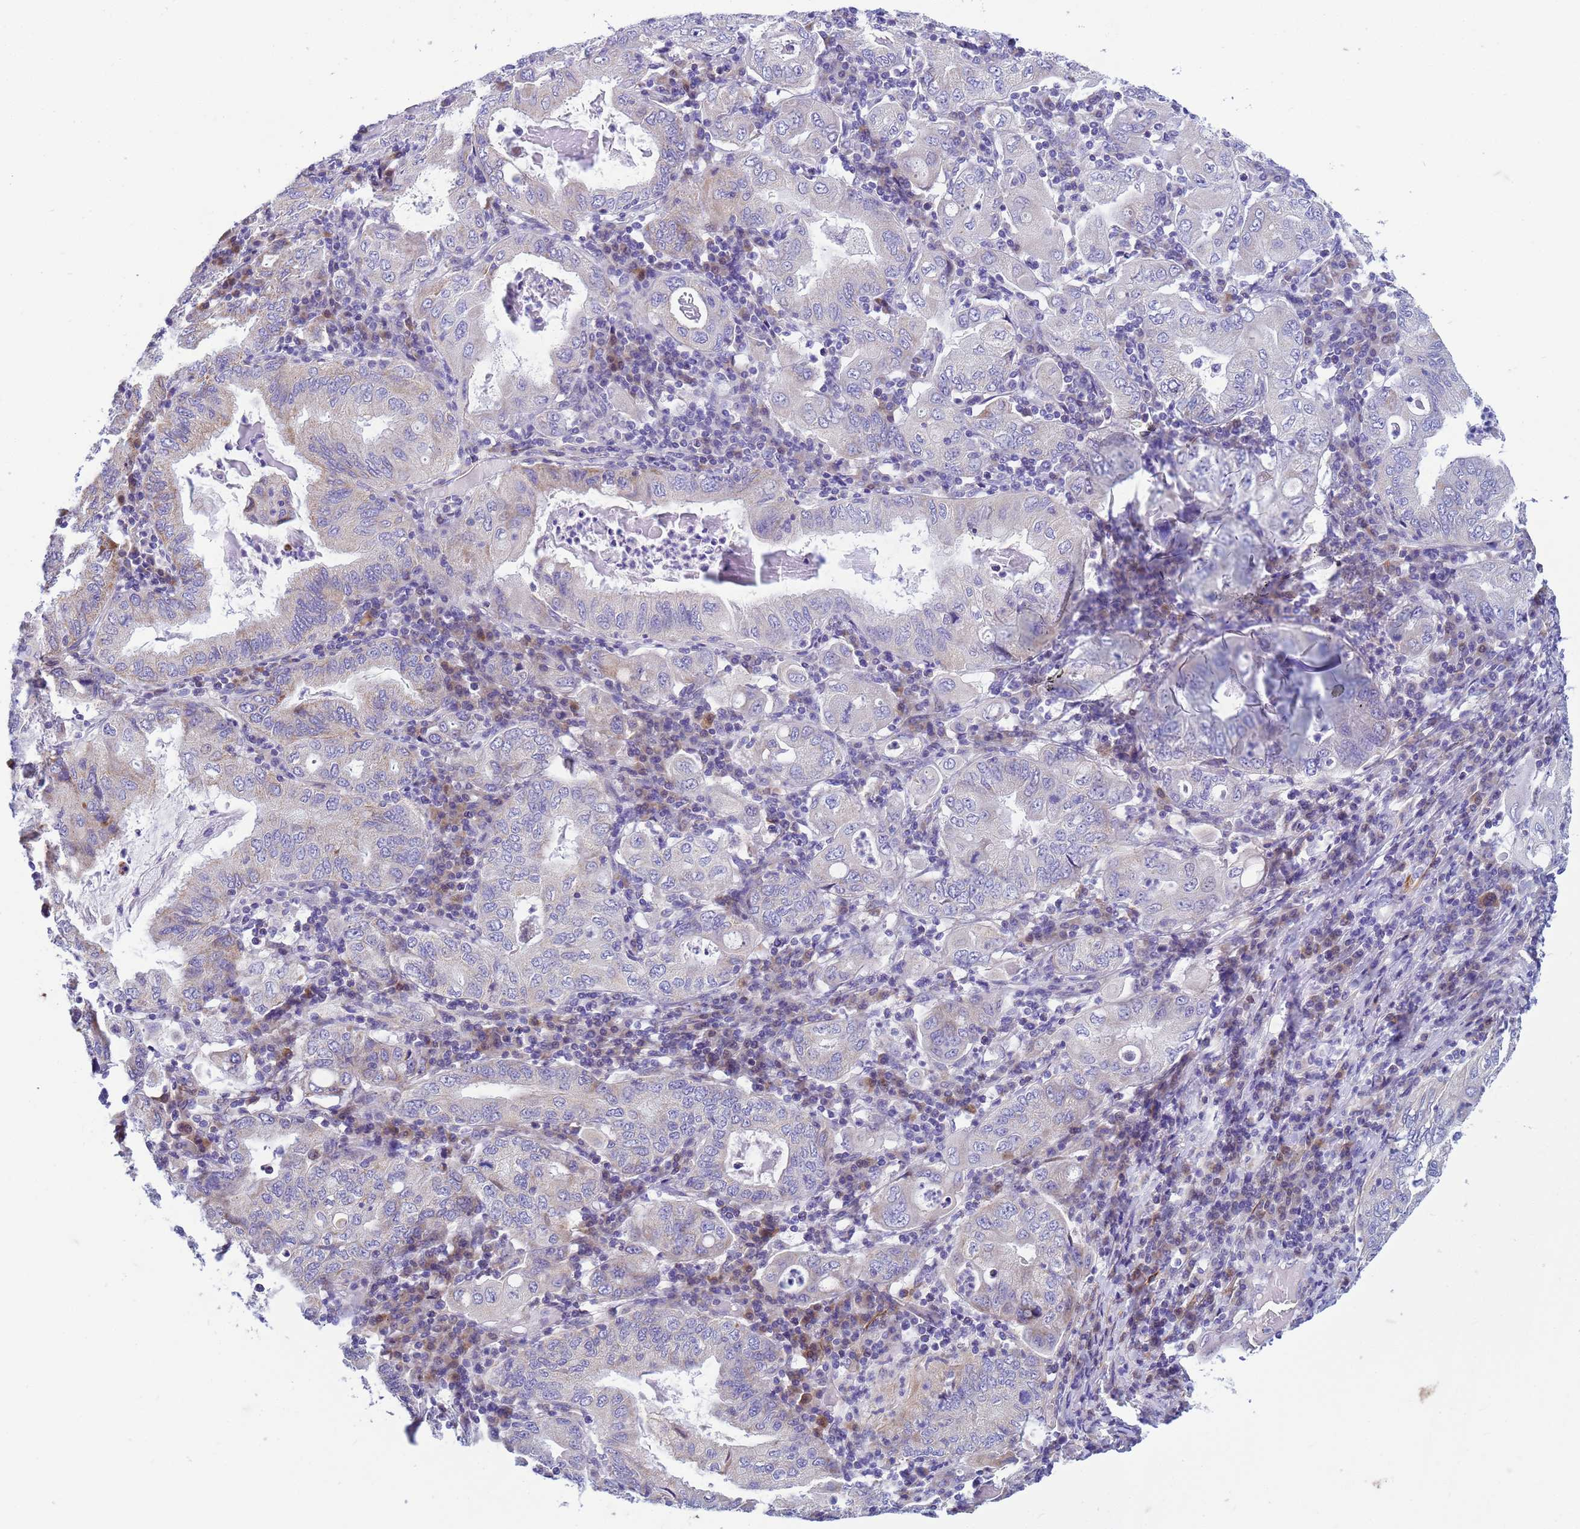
{"staining": {"intensity": "weak", "quantity": "<25%", "location": "cytoplasmic/membranous"}, "tissue": "stomach cancer", "cell_type": "Tumor cells", "image_type": "cancer", "snomed": [{"axis": "morphology", "description": "Normal tissue, NOS"}, {"axis": "morphology", "description": "Adenocarcinoma, NOS"}, {"axis": "topography", "description": "Esophagus"}, {"axis": "topography", "description": "Stomach, upper"}, {"axis": "topography", "description": "Peripheral nerve tissue"}], "caption": "Tumor cells are negative for brown protein staining in stomach adenocarcinoma.", "gene": "P2RX7", "patient": {"sex": "male", "age": 62}}